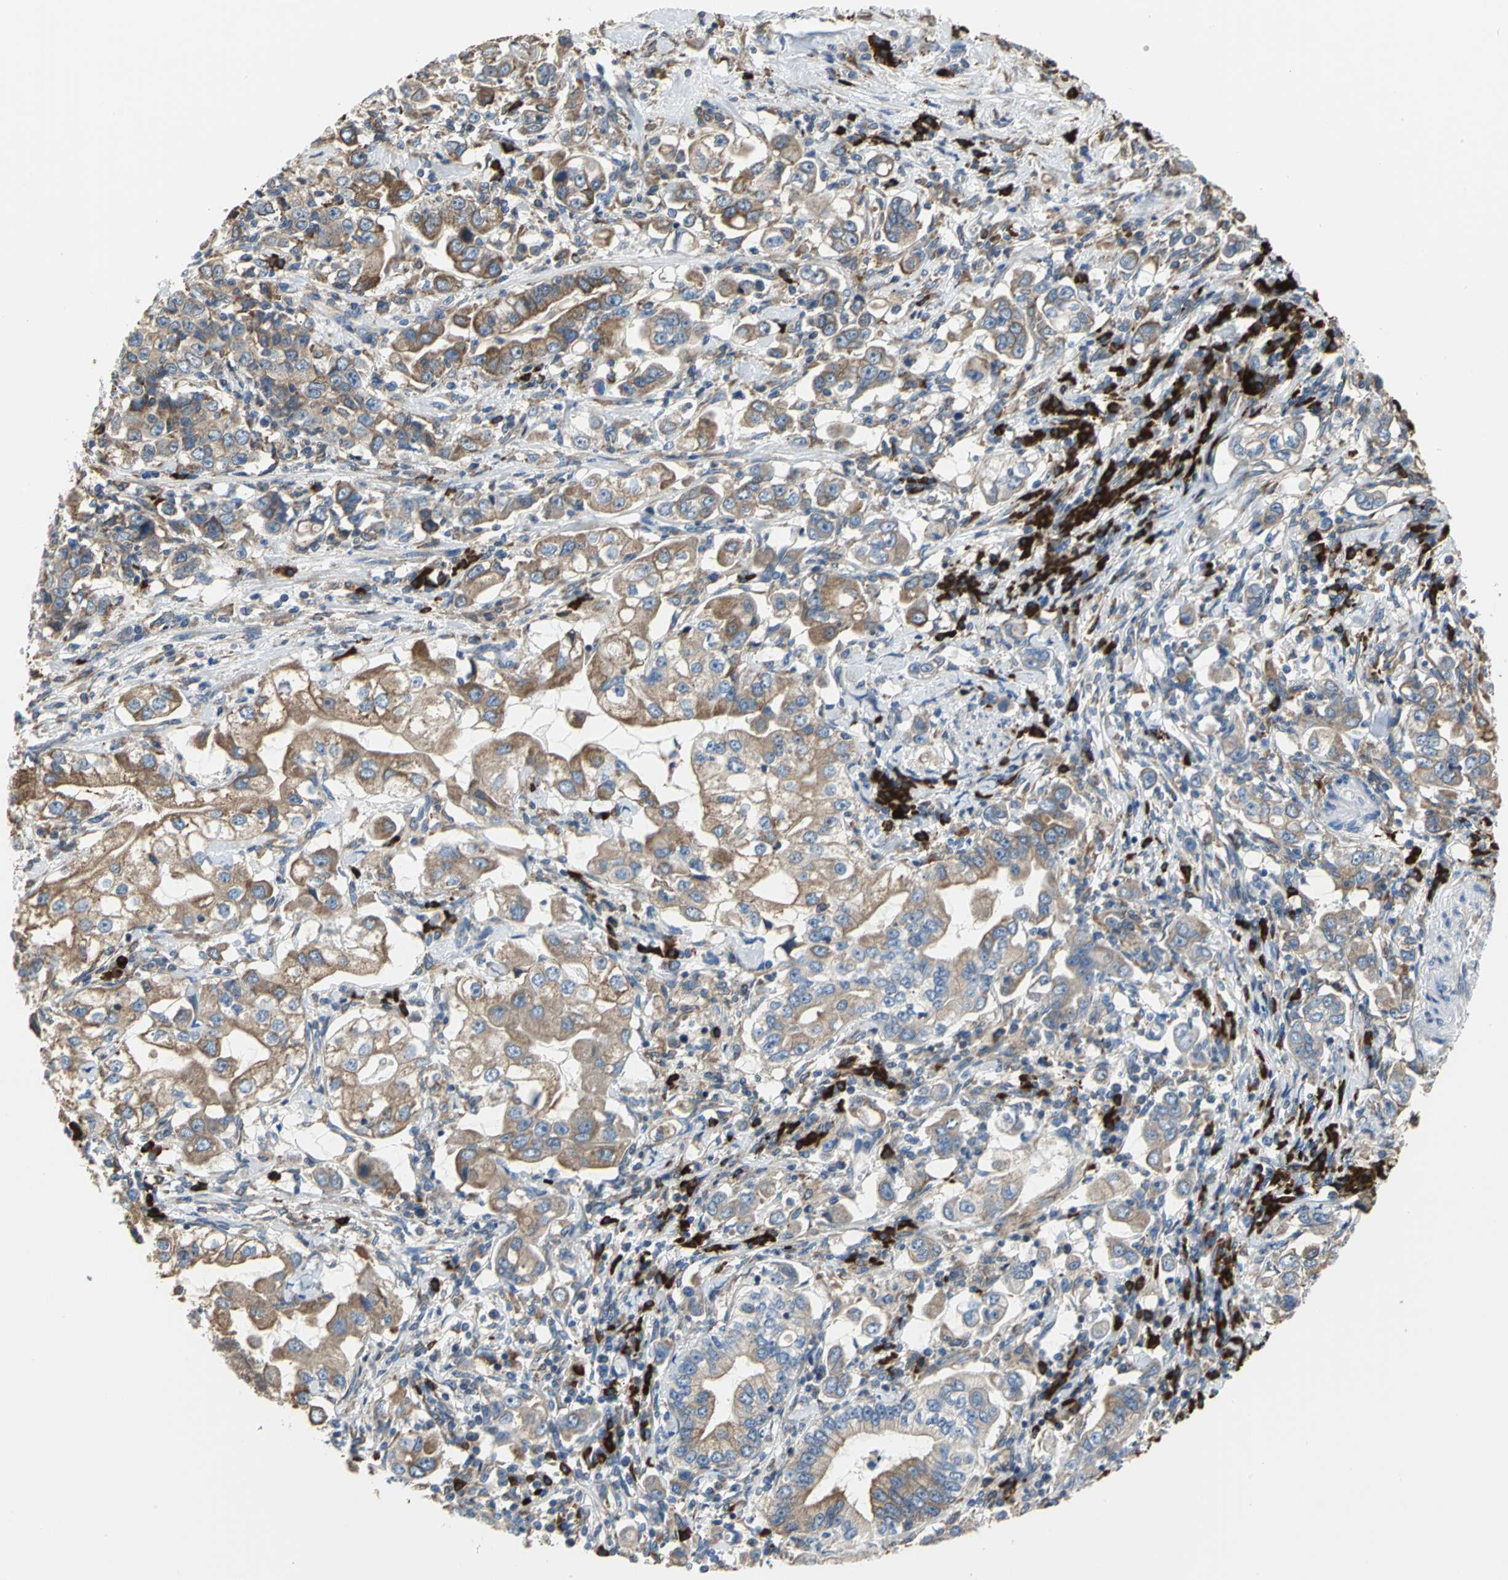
{"staining": {"intensity": "moderate", "quantity": ">75%", "location": "cytoplasmic/membranous"}, "tissue": "stomach cancer", "cell_type": "Tumor cells", "image_type": "cancer", "snomed": [{"axis": "morphology", "description": "Adenocarcinoma, NOS"}, {"axis": "topography", "description": "Stomach, lower"}], "caption": "Stomach cancer was stained to show a protein in brown. There is medium levels of moderate cytoplasmic/membranous staining in approximately >75% of tumor cells.", "gene": "SDF2L1", "patient": {"sex": "female", "age": 72}}